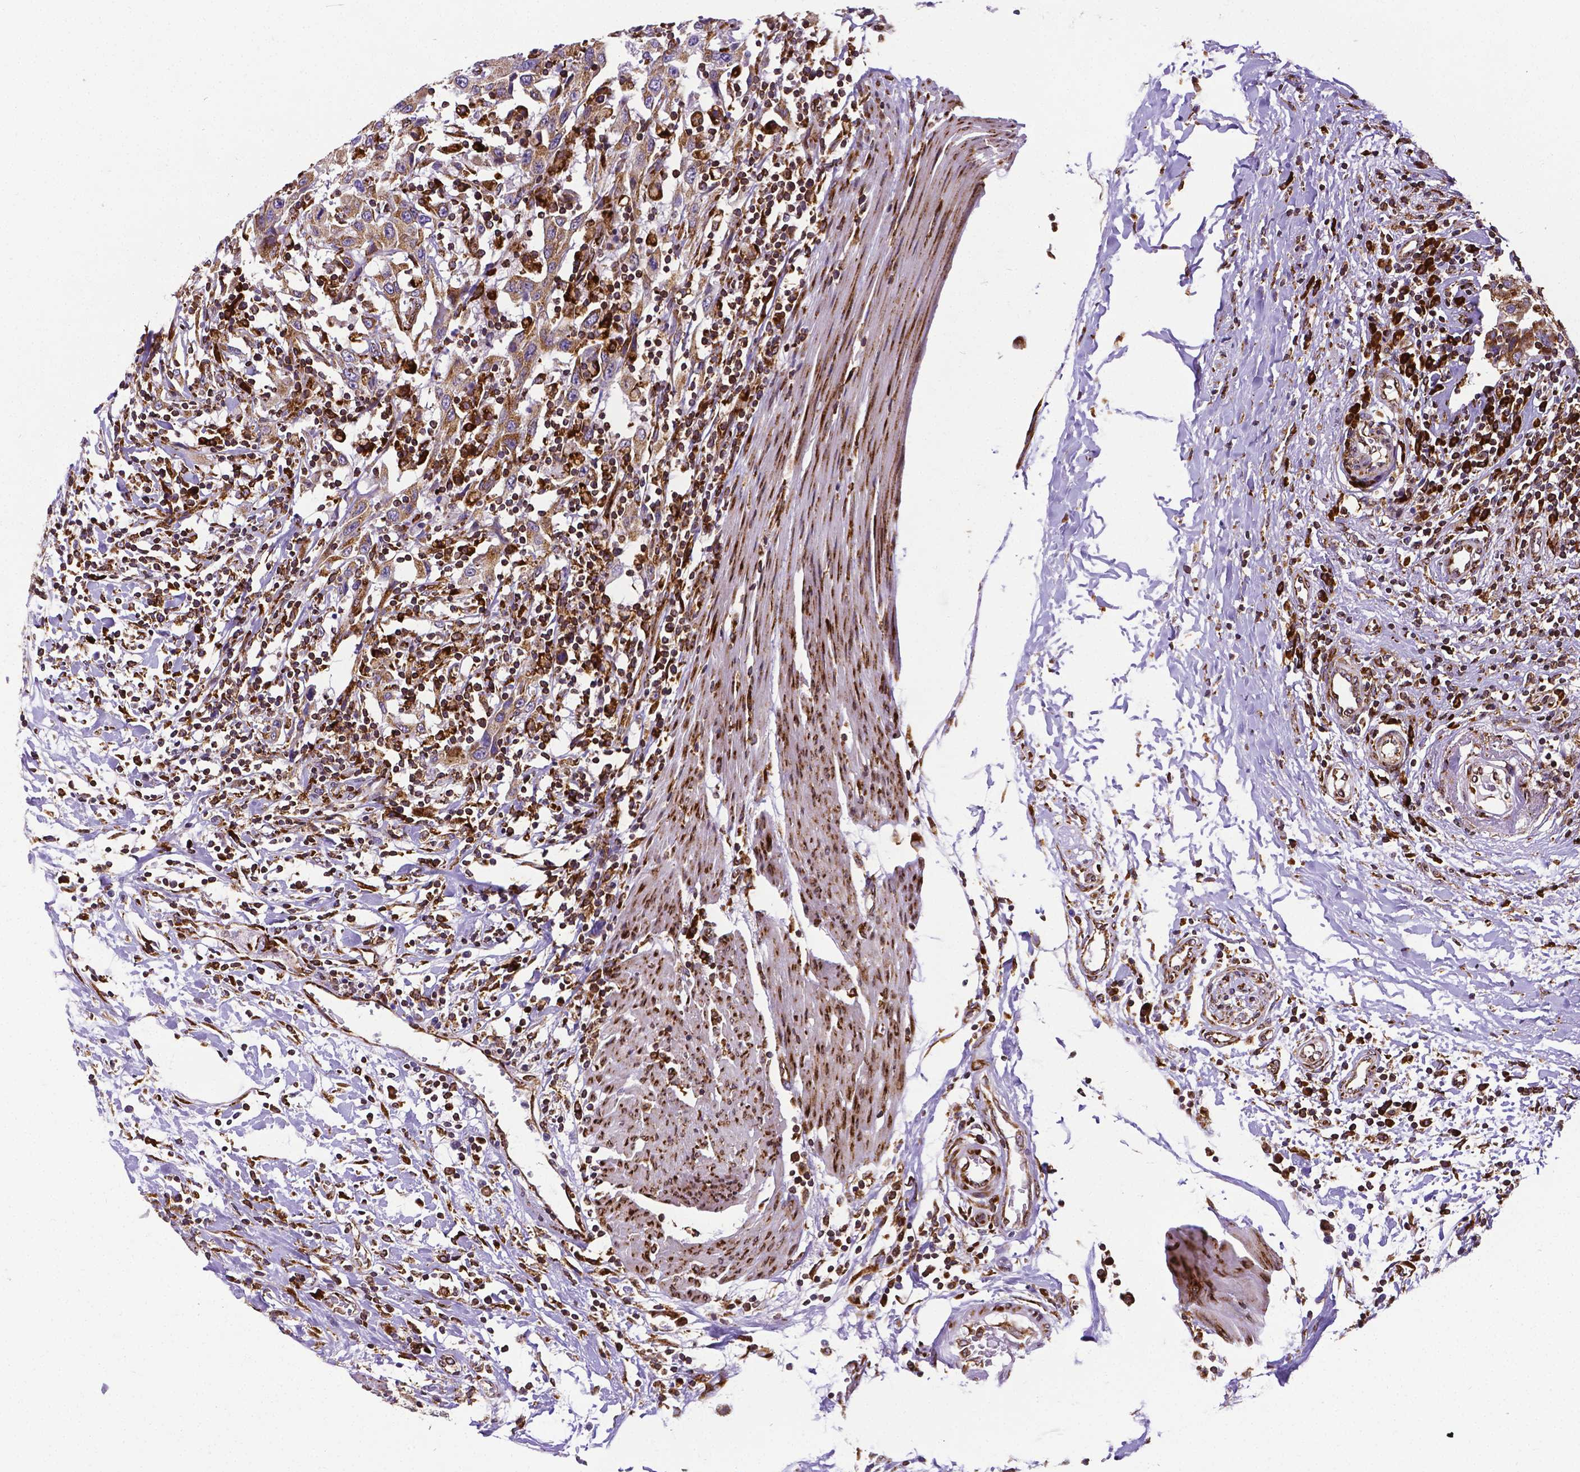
{"staining": {"intensity": "moderate", "quantity": ">75%", "location": "cytoplasmic/membranous"}, "tissue": "urothelial cancer", "cell_type": "Tumor cells", "image_type": "cancer", "snomed": [{"axis": "morphology", "description": "Urothelial carcinoma, High grade"}, {"axis": "topography", "description": "Urinary bladder"}], "caption": "Protein positivity by immunohistochemistry shows moderate cytoplasmic/membranous expression in about >75% of tumor cells in high-grade urothelial carcinoma.", "gene": "MTDH", "patient": {"sex": "male", "age": 61}}